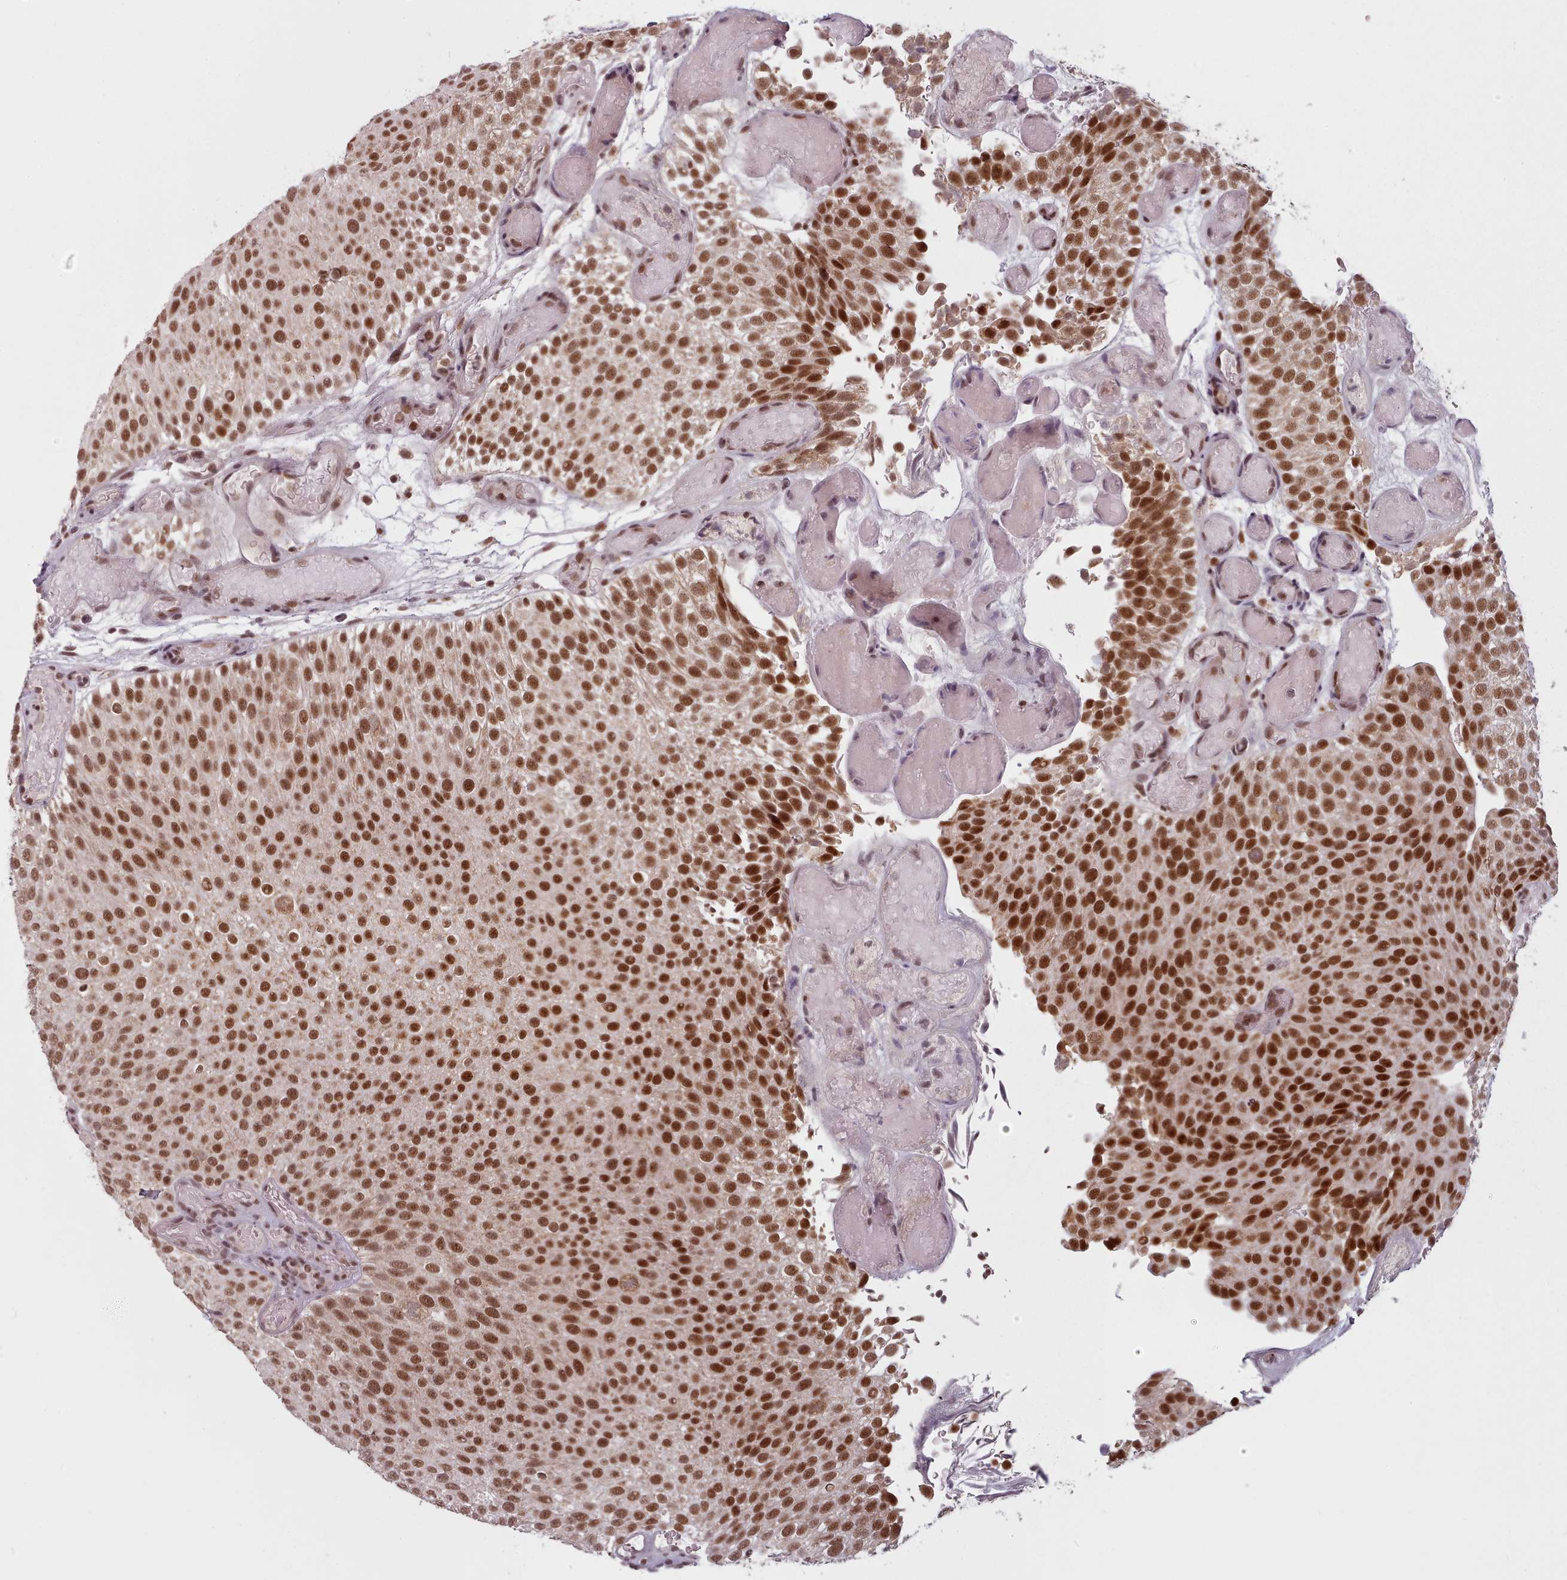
{"staining": {"intensity": "strong", "quantity": ">75%", "location": "nuclear"}, "tissue": "urothelial cancer", "cell_type": "Tumor cells", "image_type": "cancer", "snomed": [{"axis": "morphology", "description": "Urothelial carcinoma, Low grade"}, {"axis": "topography", "description": "Urinary bladder"}], "caption": "Immunohistochemical staining of low-grade urothelial carcinoma displays high levels of strong nuclear staining in approximately >75% of tumor cells.", "gene": "SRSF9", "patient": {"sex": "male", "age": 78}}